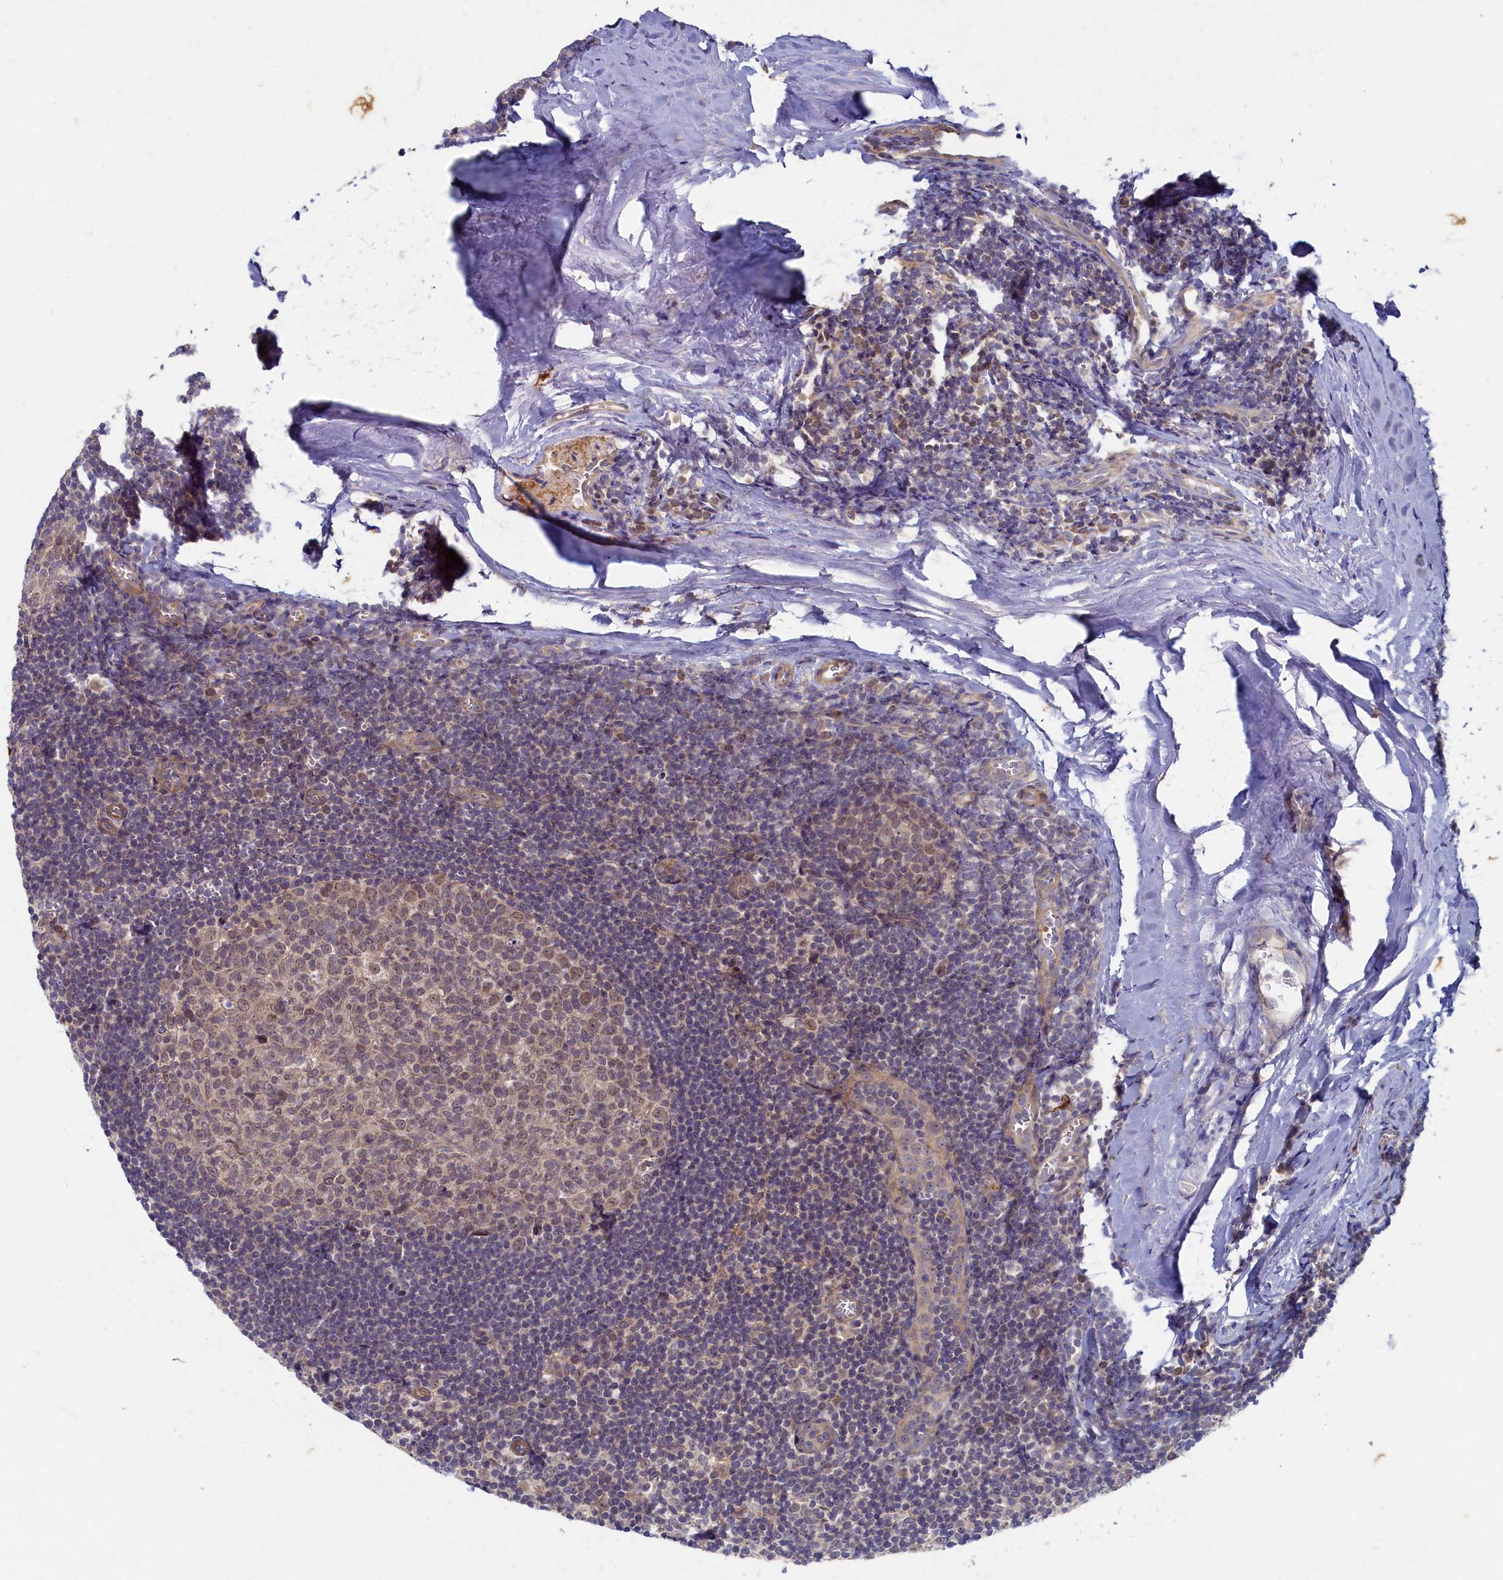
{"staining": {"intensity": "moderate", "quantity": "<25%", "location": "nuclear"}, "tissue": "tonsil", "cell_type": "Germinal center cells", "image_type": "normal", "snomed": [{"axis": "morphology", "description": "Normal tissue, NOS"}, {"axis": "topography", "description": "Tonsil"}], "caption": "IHC of unremarkable tonsil shows low levels of moderate nuclear positivity in approximately <25% of germinal center cells. The staining is performed using DAB (3,3'-diaminobenzidine) brown chromogen to label protein expression. The nuclei are counter-stained blue using hematoxylin.", "gene": "WDR59", "patient": {"sex": "male", "age": 27}}